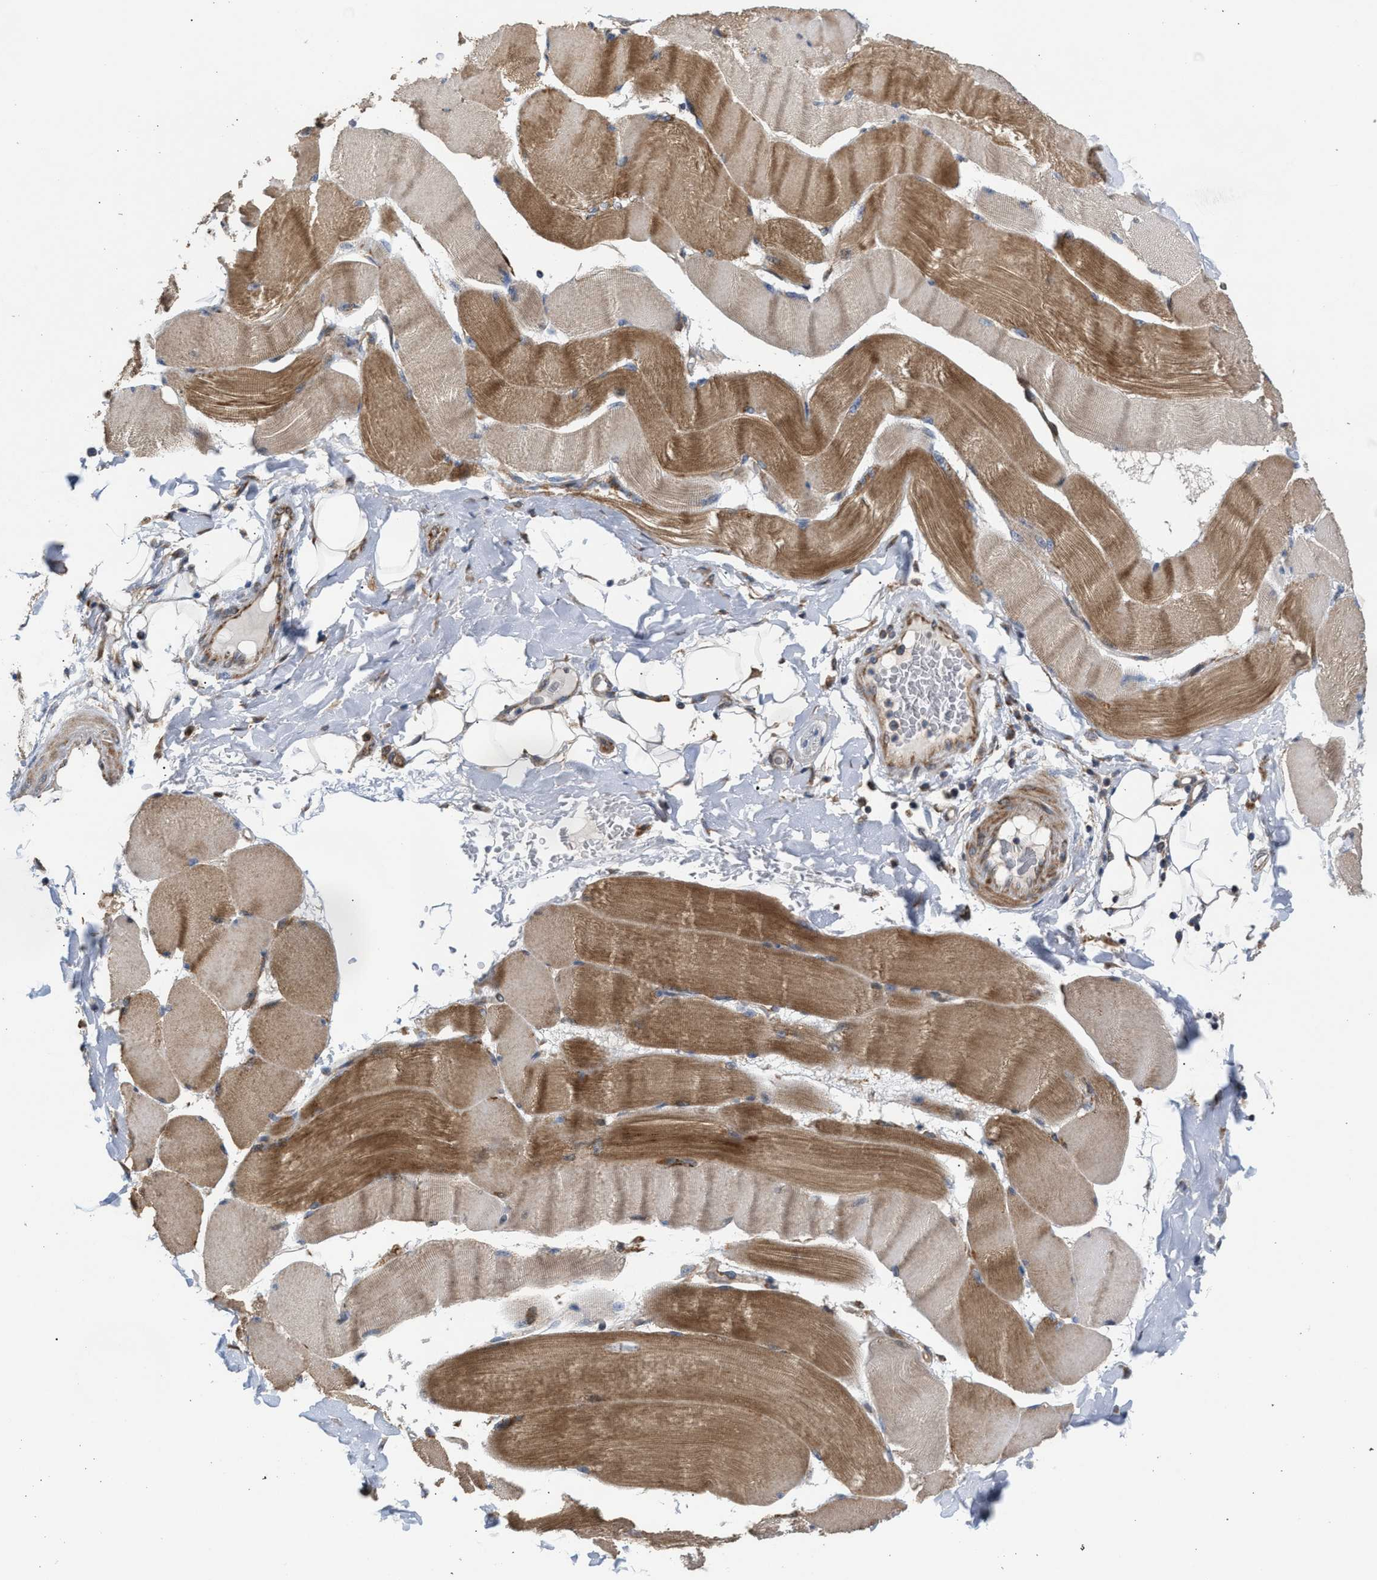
{"staining": {"intensity": "moderate", "quantity": ">75%", "location": "cytoplasmic/membranous"}, "tissue": "skeletal muscle", "cell_type": "Myocytes", "image_type": "normal", "snomed": [{"axis": "morphology", "description": "Normal tissue, NOS"}, {"axis": "topography", "description": "Skin"}, {"axis": "topography", "description": "Skeletal muscle"}], "caption": "Immunohistochemical staining of benign skeletal muscle exhibits >75% levels of moderate cytoplasmic/membranous protein expression in about >75% of myocytes.", "gene": "TACO1", "patient": {"sex": "male", "age": 83}}